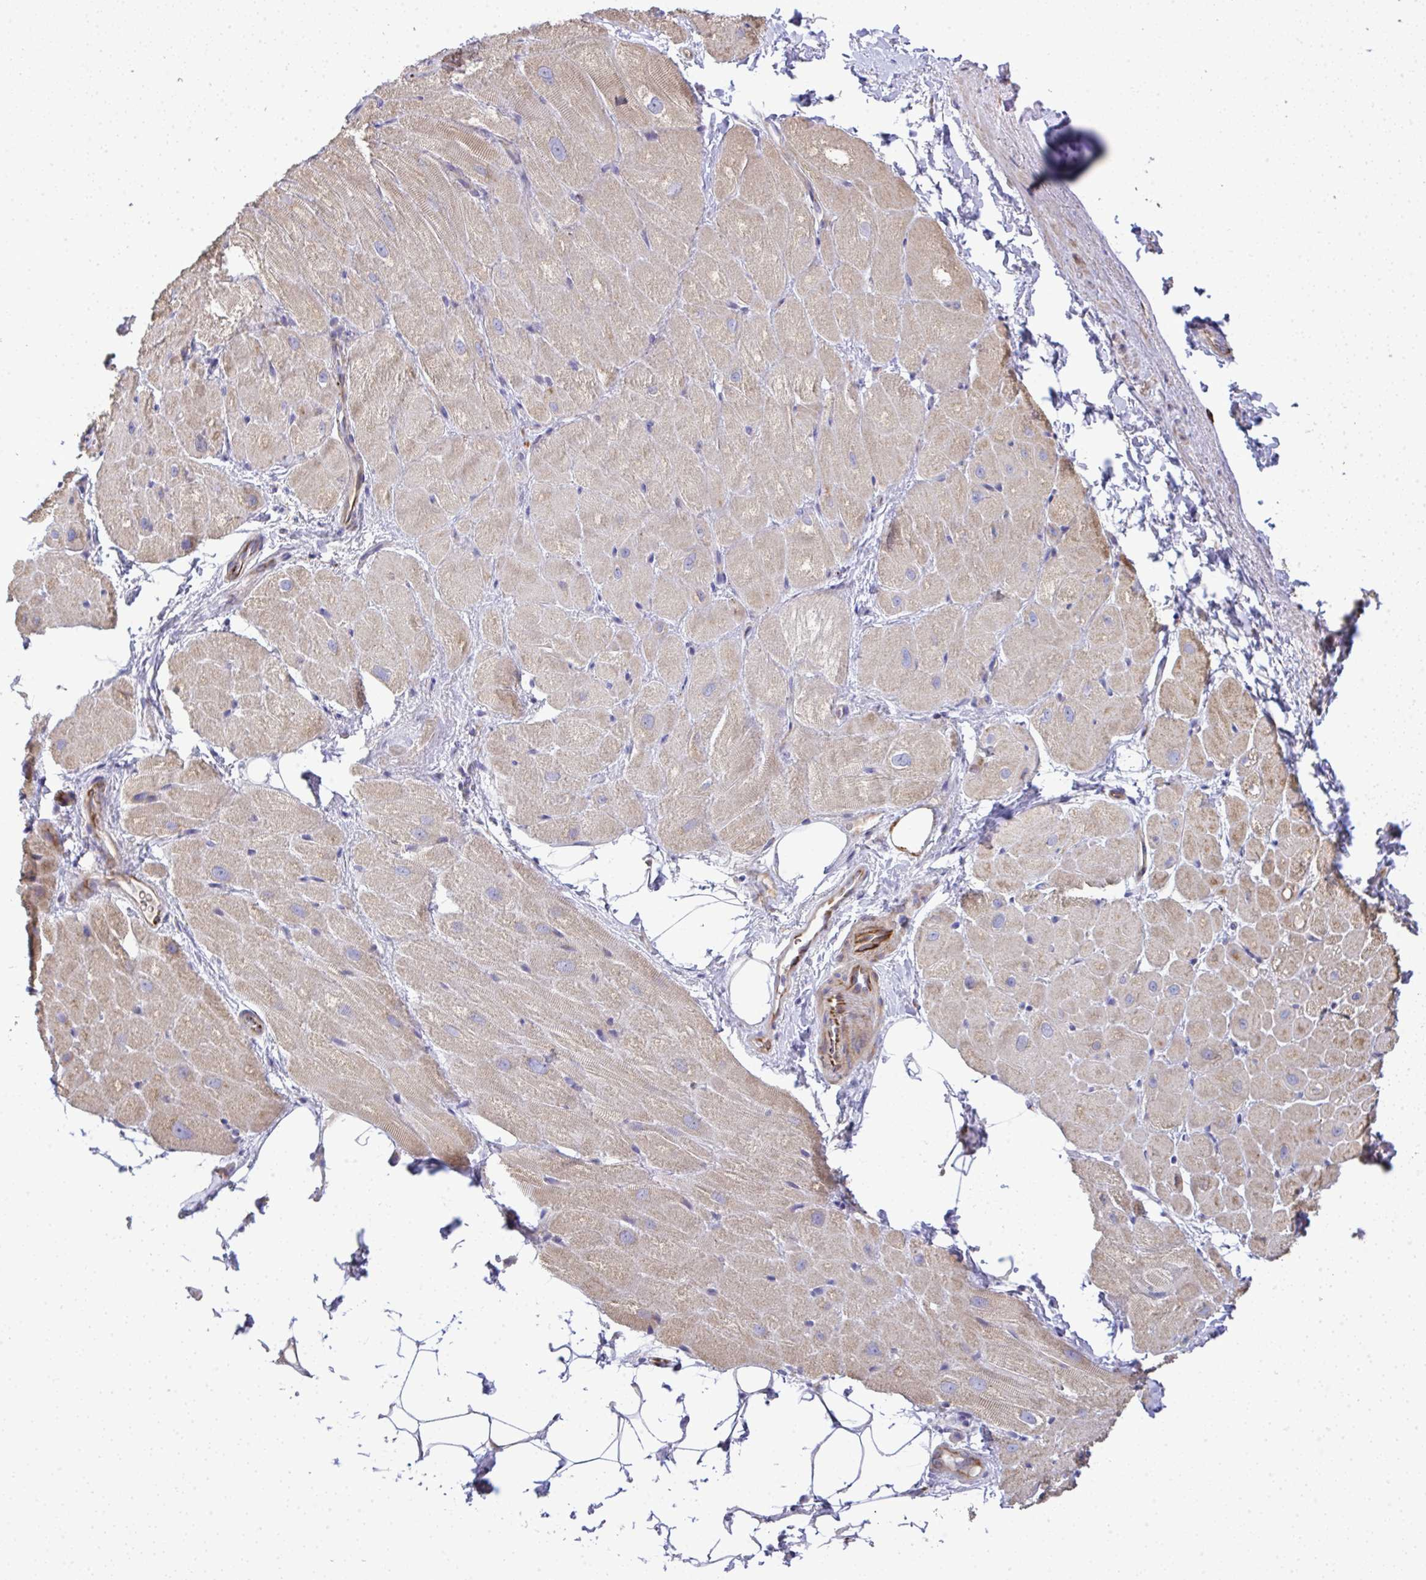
{"staining": {"intensity": "weak", "quantity": ">75%", "location": "cytoplasmic/membranous"}, "tissue": "heart muscle", "cell_type": "Cardiomyocytes", "image_type": "normal", "snomed": [{"axis": "morphology", "description": "Normal tissue, NOS"}, {"axis": "topography", "description": "Heart"}], "caption": "High-magnification brightfield microscopy of benign heart muscle stained with DAB (brown) and counterstained with hematoxylin (blue). cardiomyocytes exhibit weak cytoplasmic/membranous expression is identified in about>75% of cells. Nuclei are stained in blue.", "gene": "GRID2", "patient": {"sex": "male", "age": 62}}